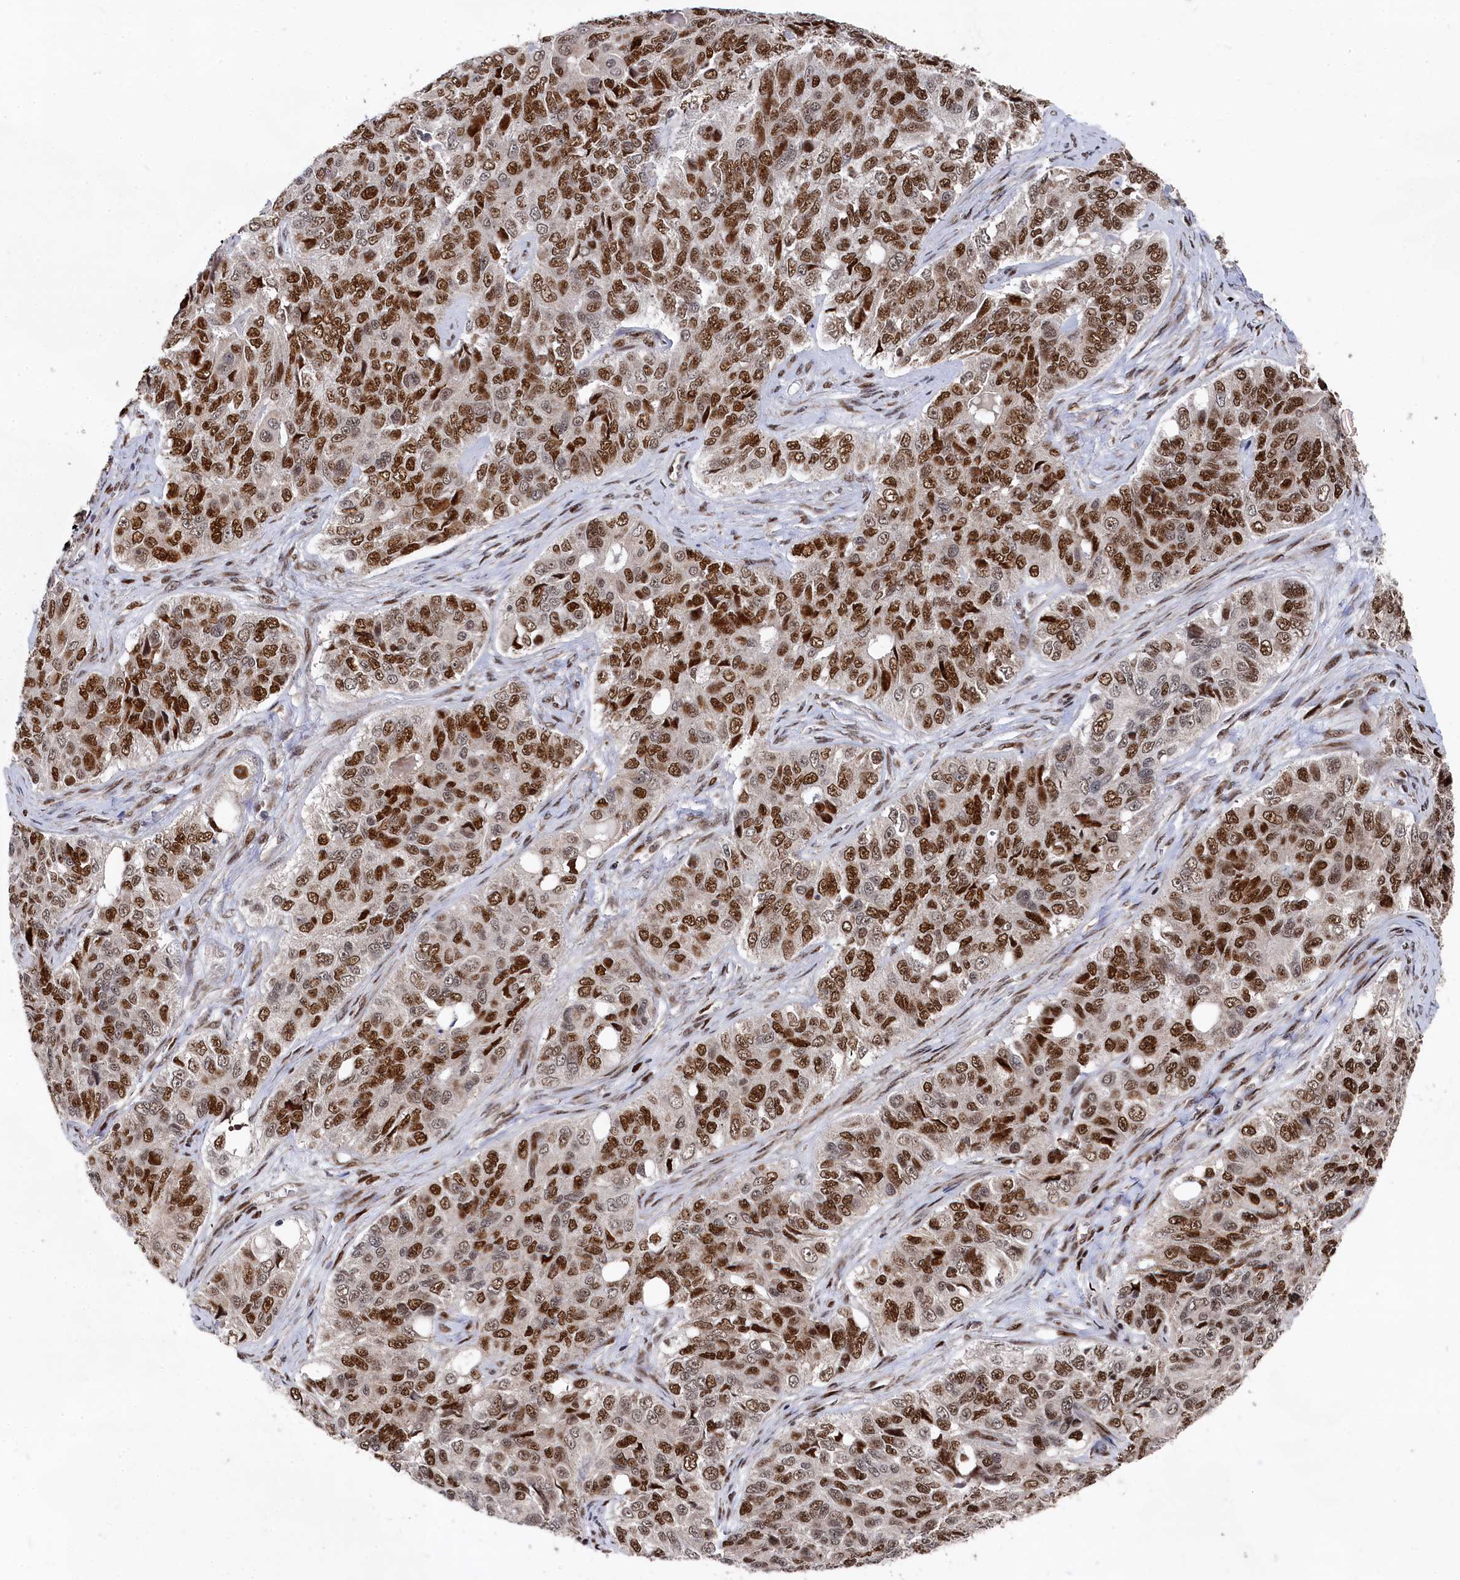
{"staining": {"intensity": "strong", "quantity": ">75%", "location": "nuclear"}, "tissue": "ovarian cancer", "cell_type": "Tumor cells", "image_type": "cancer", "snomed": [{"axis": "morphology", "description": "Carcinoma, endometroid"}, {"axis": "topography", "description": "Ovary"}], "caption": "Immunohistochemical staining of human endometroid carcinoma (ovarian) displays high levels of strong nuclear protein positivity in about >75% of tumor cells.", "gene": "BUB3", "patient": {"sex": "female", "age": 51}}